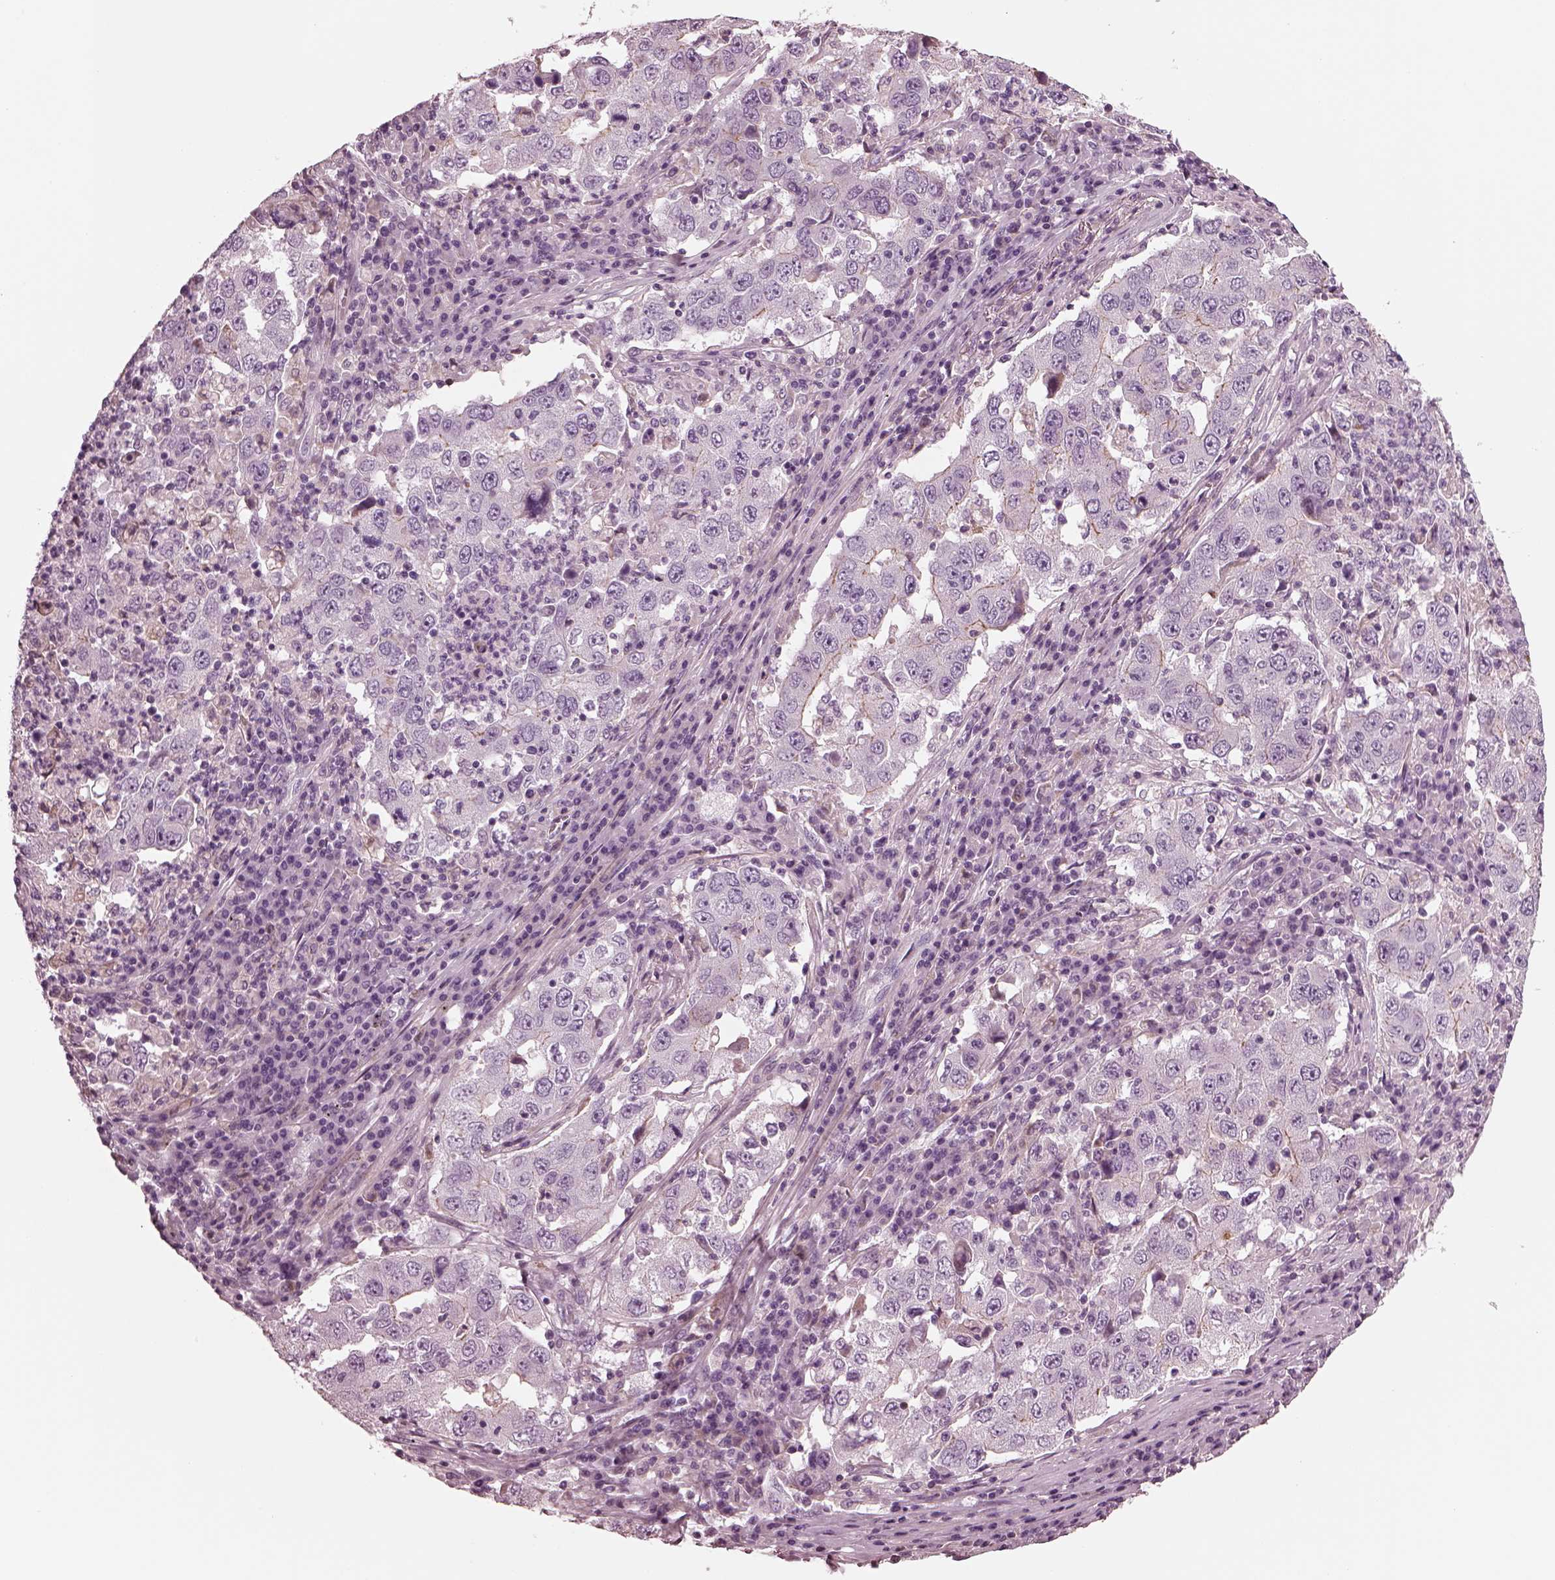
{"staining": {"intensity": "negative", "quantity": "none", "location": "none"}, "tissue": "lung cancer", "cell_type": "Tumor cells", "image_type": "cancer", "snomed": [{"axis": "morphology", "description": "Adenocarcinoma, NOS"}, {"axis": "topography", "description": "Lung"}], "caption": "This histopathology image is of lung cancer (adenocarcinoma) stained with immunohistochemistry (IHC) to label a protein in brown with the nuclei are counter-stained blue. There is no expression in tumor cells. (Brightfield microscopy of DAB immunohistochemistry (IHC) at high magnification).", "gene": "GDF11", "patient": {"sex": "male", "age": 73}}